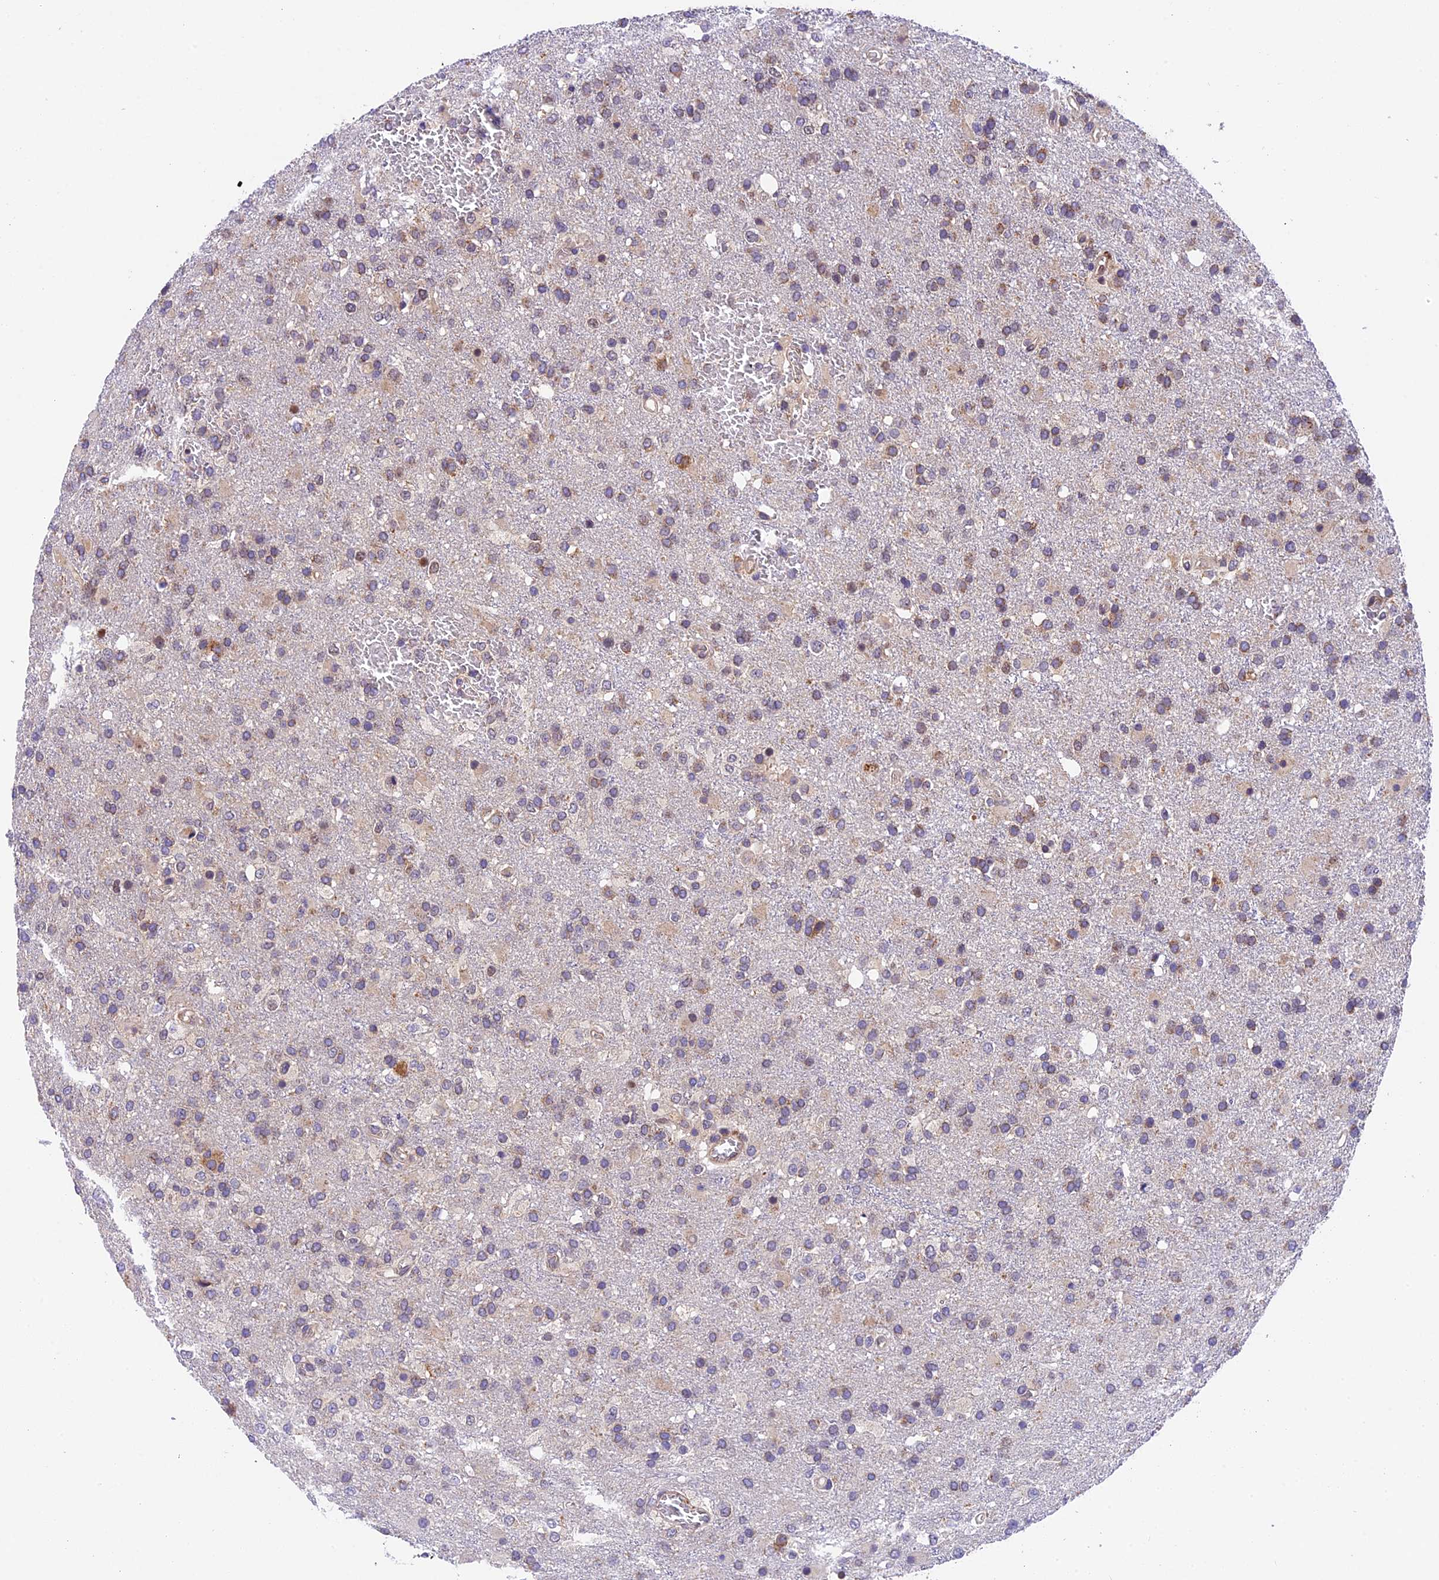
{"staining": {"intensity": "weak", "quantity": "25%-75%", "location": "cytoplasmic/membranous"}, "tissue": "glioma", "cell_type": "Tumor cells", "image_type": "cancer", "snomed": [{"axis": "morphology", "description": "Glioma, malignant, High grade"}, {"axis": "topography", "description": "Brain"}], "caption": "Protein staining reveals weak cytoplasmic/membranous expression in approximately 25%-75% of tumor cells in malignant glioma (high-grade). Using DAB (brown) and hematoxylin (blue) stains, captured at high magnification using brightfield microscopy.", "gene": "CCSER1", "patient": {"sex": "female", "age": 74}}